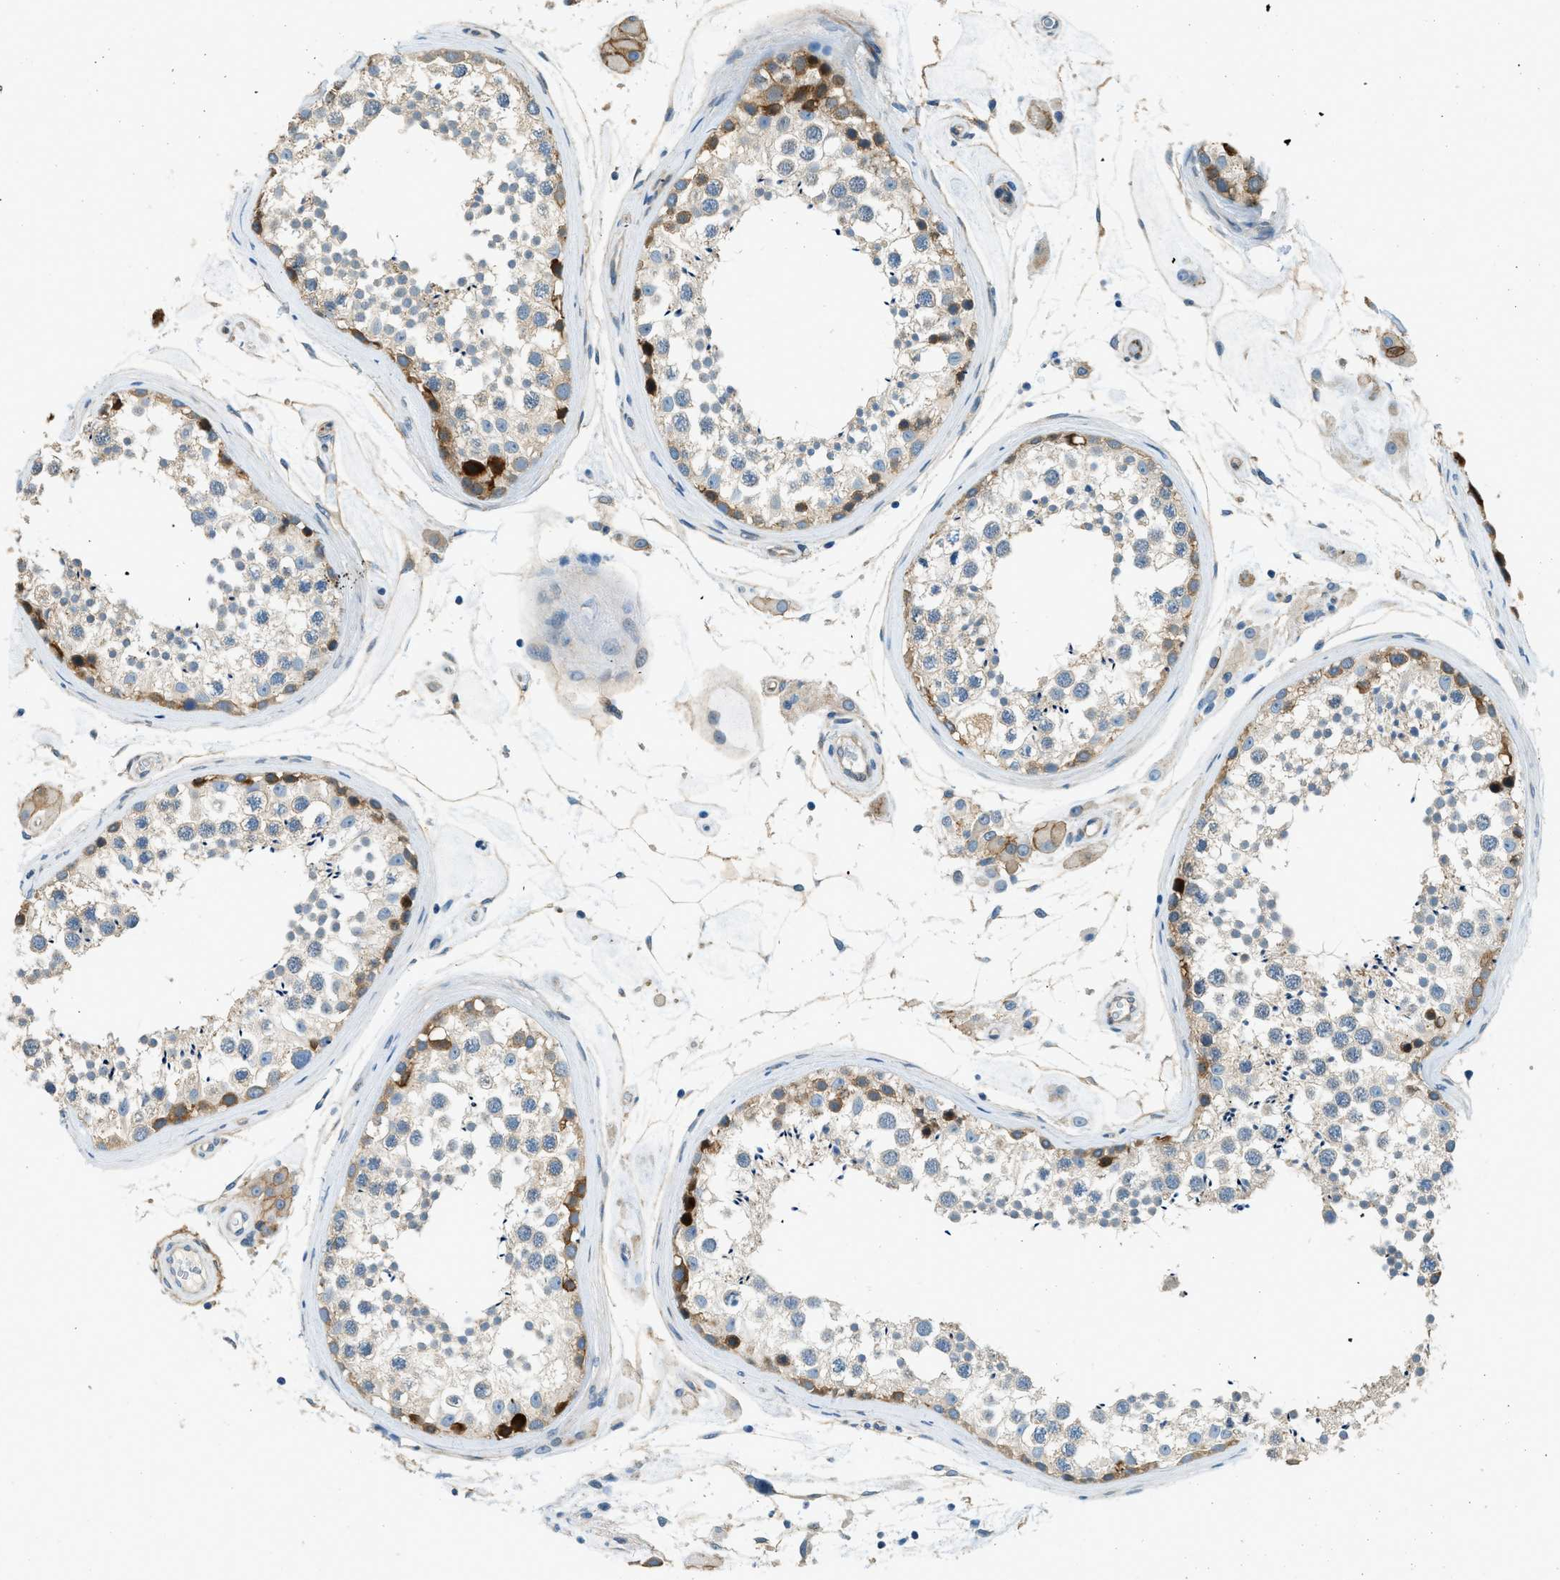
{"staining": {"intensity": "moderate", "quantity": "25%-75%", "location": "cytoplasmic/membranous"}, "tissue": "testis", "cell_type": "Cells in seminiferous ducts", "image_type": "normal", "snomed": [{"axis": "morphology", "description": "Normal tissue, NOS"}, {"axis": "topography", "description": "Testis"}], "caption": "Protein expression analysis of unremarkable human testis reveals moderate cytoplasmic/membranous staining in approximately 25%-75% of cells in seminiferous ducts. The staining is performed using DAB brown chromogen to label protein expression. The nuclei are counter-stained blue using hematoxylin.", "gene": "ZNF367", "patient": {"sex": "male", "age": 46}}